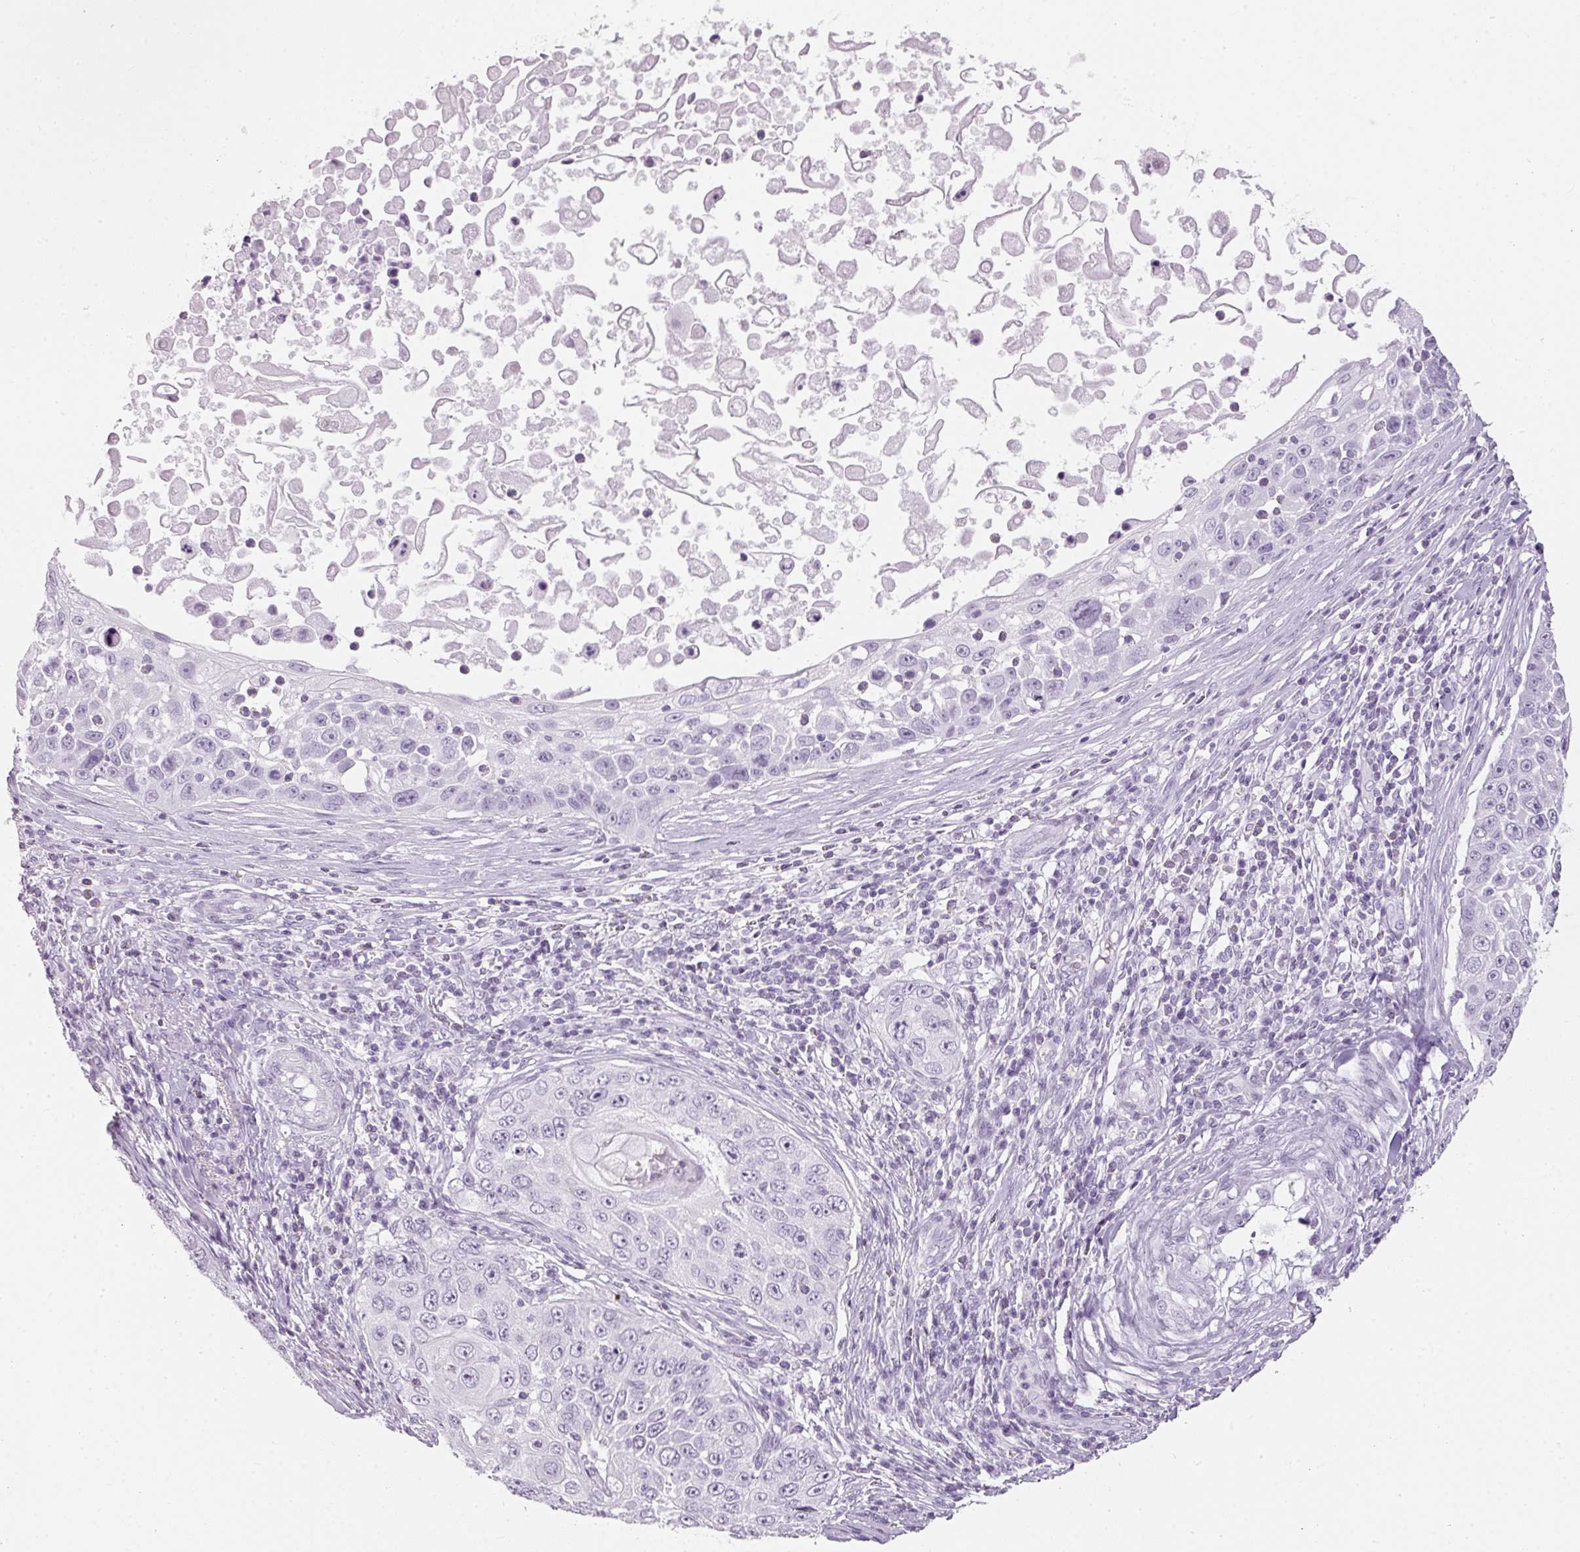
{"staining": {"intensity": "negative", "quantity": "none", "location": "none"}, "tissue": "skin cancer", "cell_type": "Tumor cells", "image_type": "cancer", "snomed": [{"axis": "morphology", "description": "Squamous cell carcinoma, NOS"}, {"axis": "topography", "description": "Skin"}], "caption": "Immunohistochemical staining of human skin cancer (squamous cell carcinoma) reveals no significant expression in tumor cells.", "gene": "TMEM42", "patient": {"sex": "male", "age": 24}}